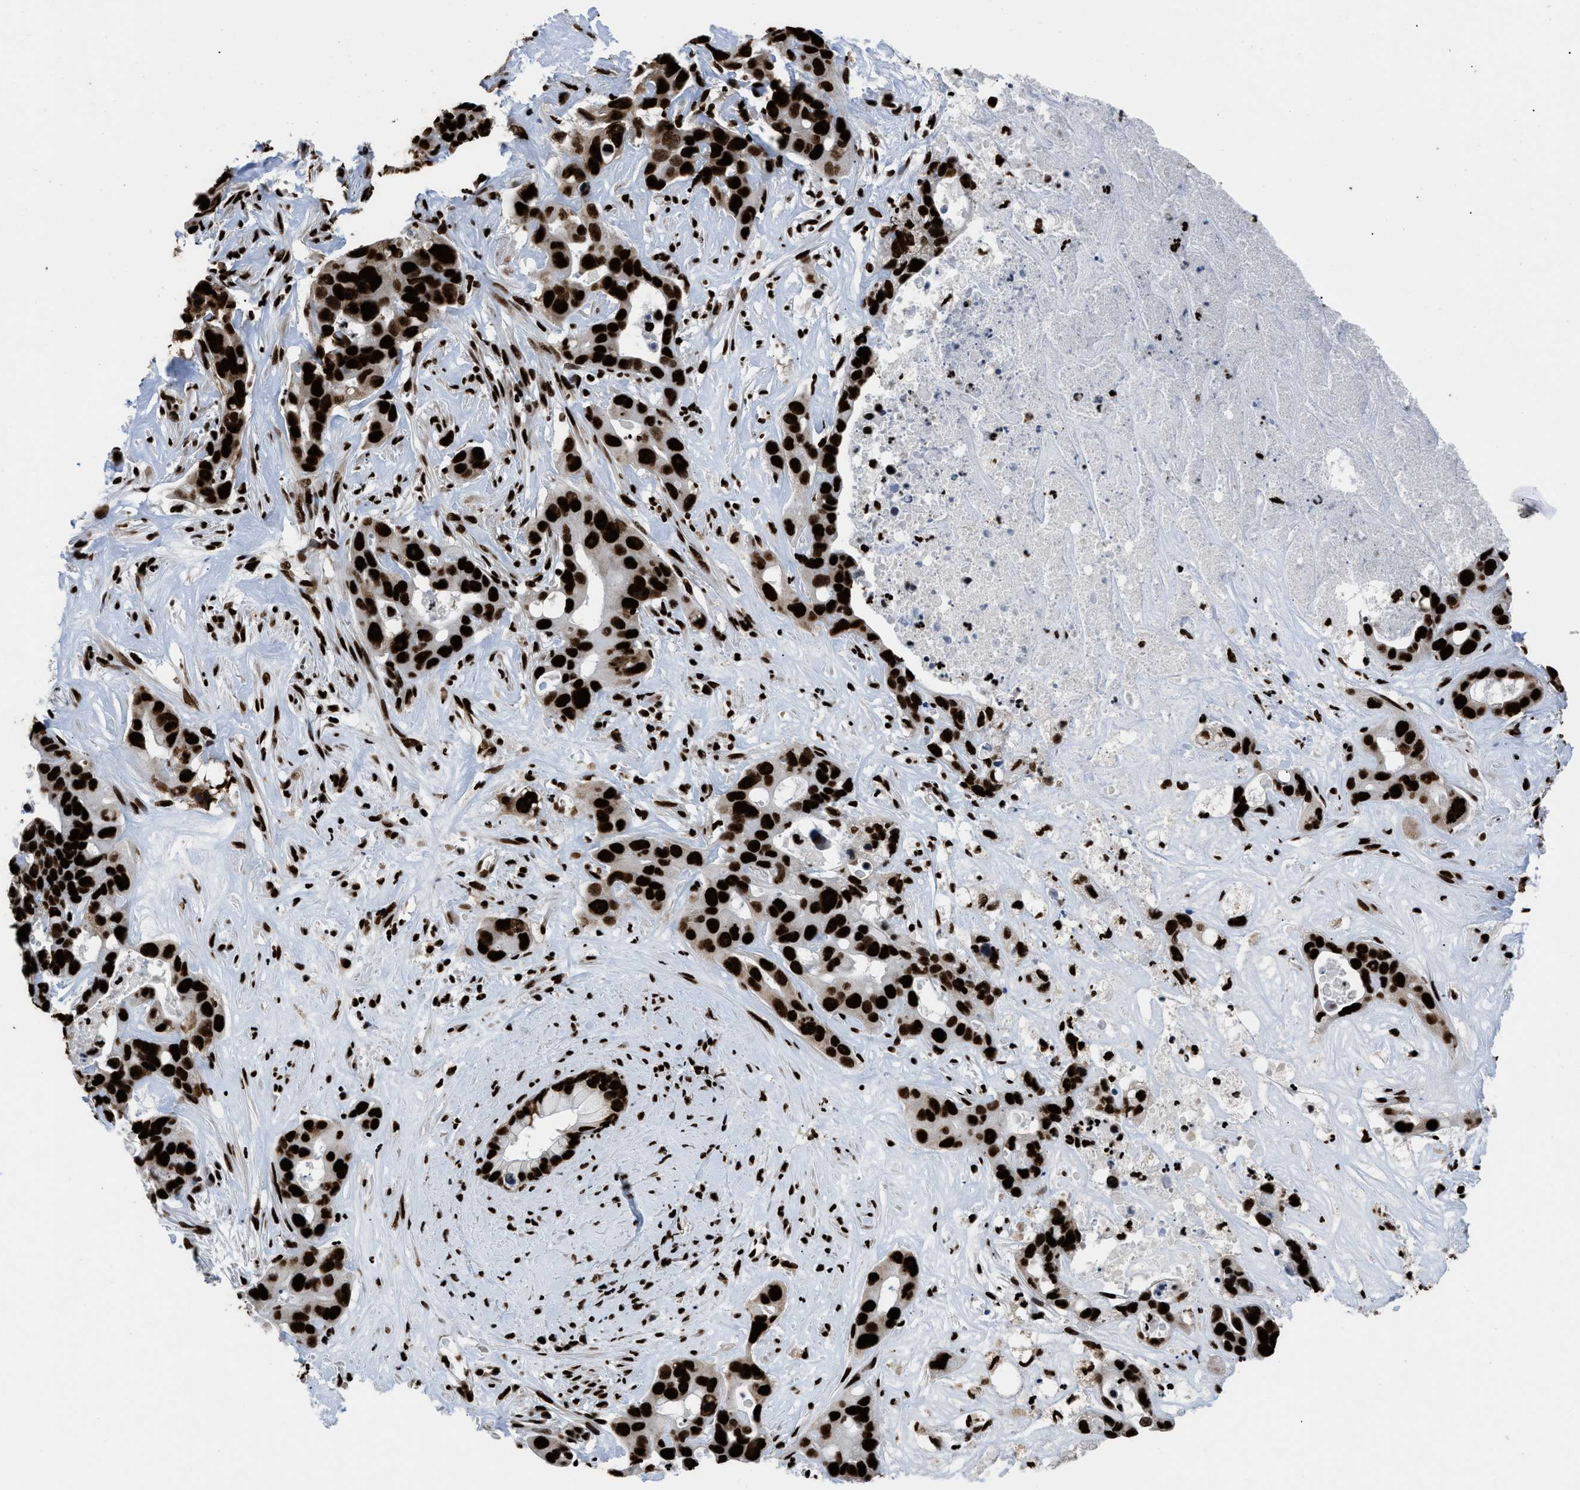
{"staining": {"intensity": "strong", "quantity": ">75%", "location": "nuclear"}, "tissue": "liver cancer", "cell_type": "Tumor cells", "image_type": "cancer", "snomed": [{"axis": "morphology", "description": "Cholangiocarcinoma"}, {"axis": "topography", "description": "Liver"}], "caption": "Immunohistochemistry (IHC) histopathology image of neoplastic tissue: liver cancer (cholangiocarcinoma) stained using immunohistochemistry (IHC) exhibits high levels of strong protein expression localized specifically in the nuclear of tumor cells, appearing as a nuclear brown color.", "gene": "HNRNPM", "patient": {"sex": "female", "age": 65}}